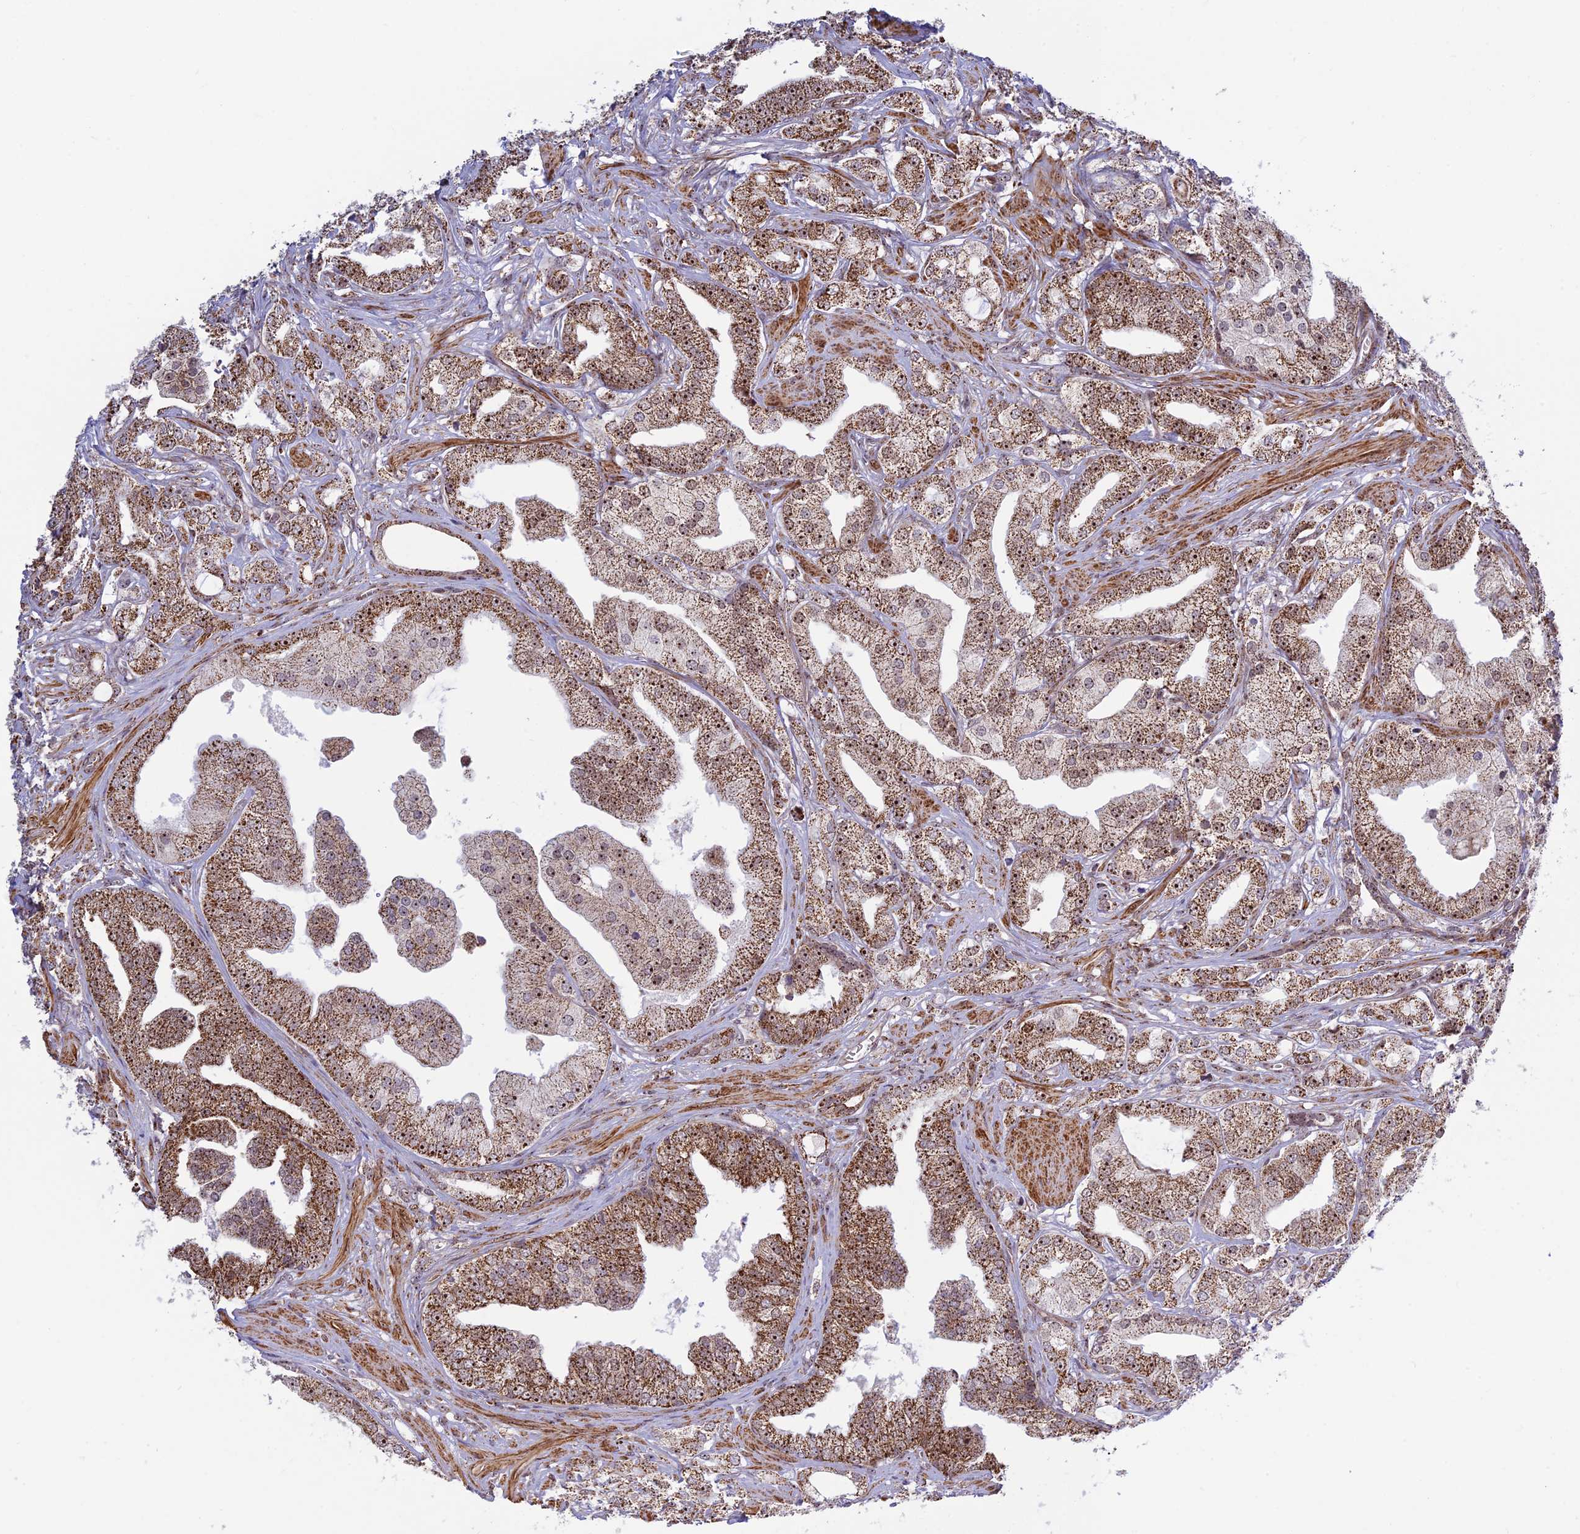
{"staining": {"intensity": "moderate", "quantity": ">75%", "location": "cytoplasmic/membranous,nuclear"}, "tissue": "prostate cancer", "cell_type": "Tumor cells", "image_type": "cancer", "snomed": [{"axis": "morphology", "description": "Adenocarcinoma, High grade"}, {"axis": "topography", "description": "Prostate"}], "caption": "A brown stain highlights moderate cytoplasmic/membranous and nuclear expression of a protein in human high-grade adenocarcinoma (prostate) tumor cells. (Stains: DAB in brown, nuclei in blue, Microscopy: brightfield microscopy at high magnification).", "gene": "POLR1G", "patient": {"sex": "male", "age": 50}}